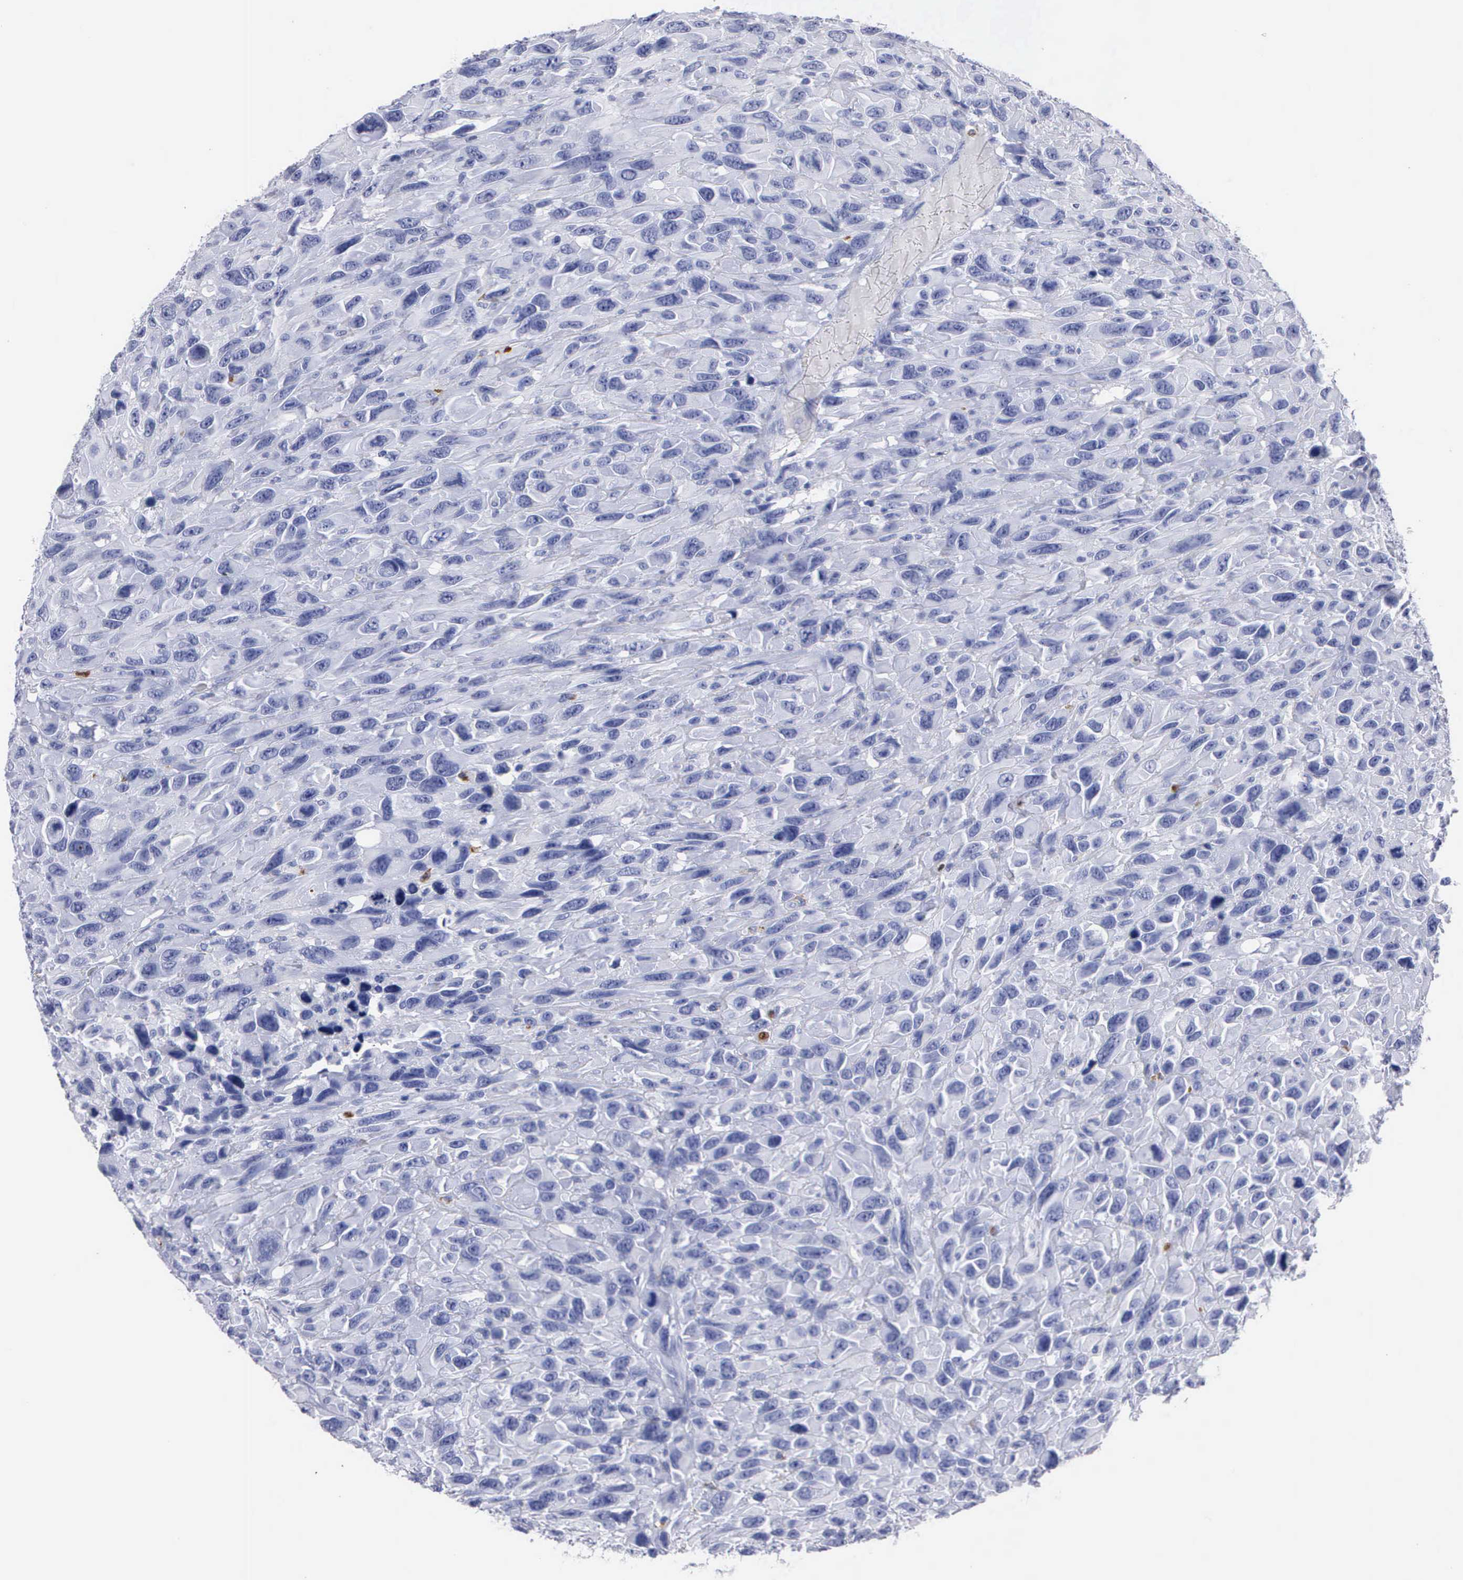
{"staining": {"intensity": "negative", "quantity": "none", "location": "none"}, "tissue": "renal cancer", "cell_type": "Tumor cells", "image_type": "cancer", "snomed": [{"axis": "morphology", "description": "Adenocarcinoma, NOS"}, {"axis": "topography", "description": "Kidney"}], "caption": "Immunohistochemical staining of human renal cancer (adenocarcinoma) shows no significant positivity in tumor cells. (DAB IHC visualized using brightfield microscopy, high magnification).", "gene": "CTSG", "patient": {"sex": "male", "age": 79}}